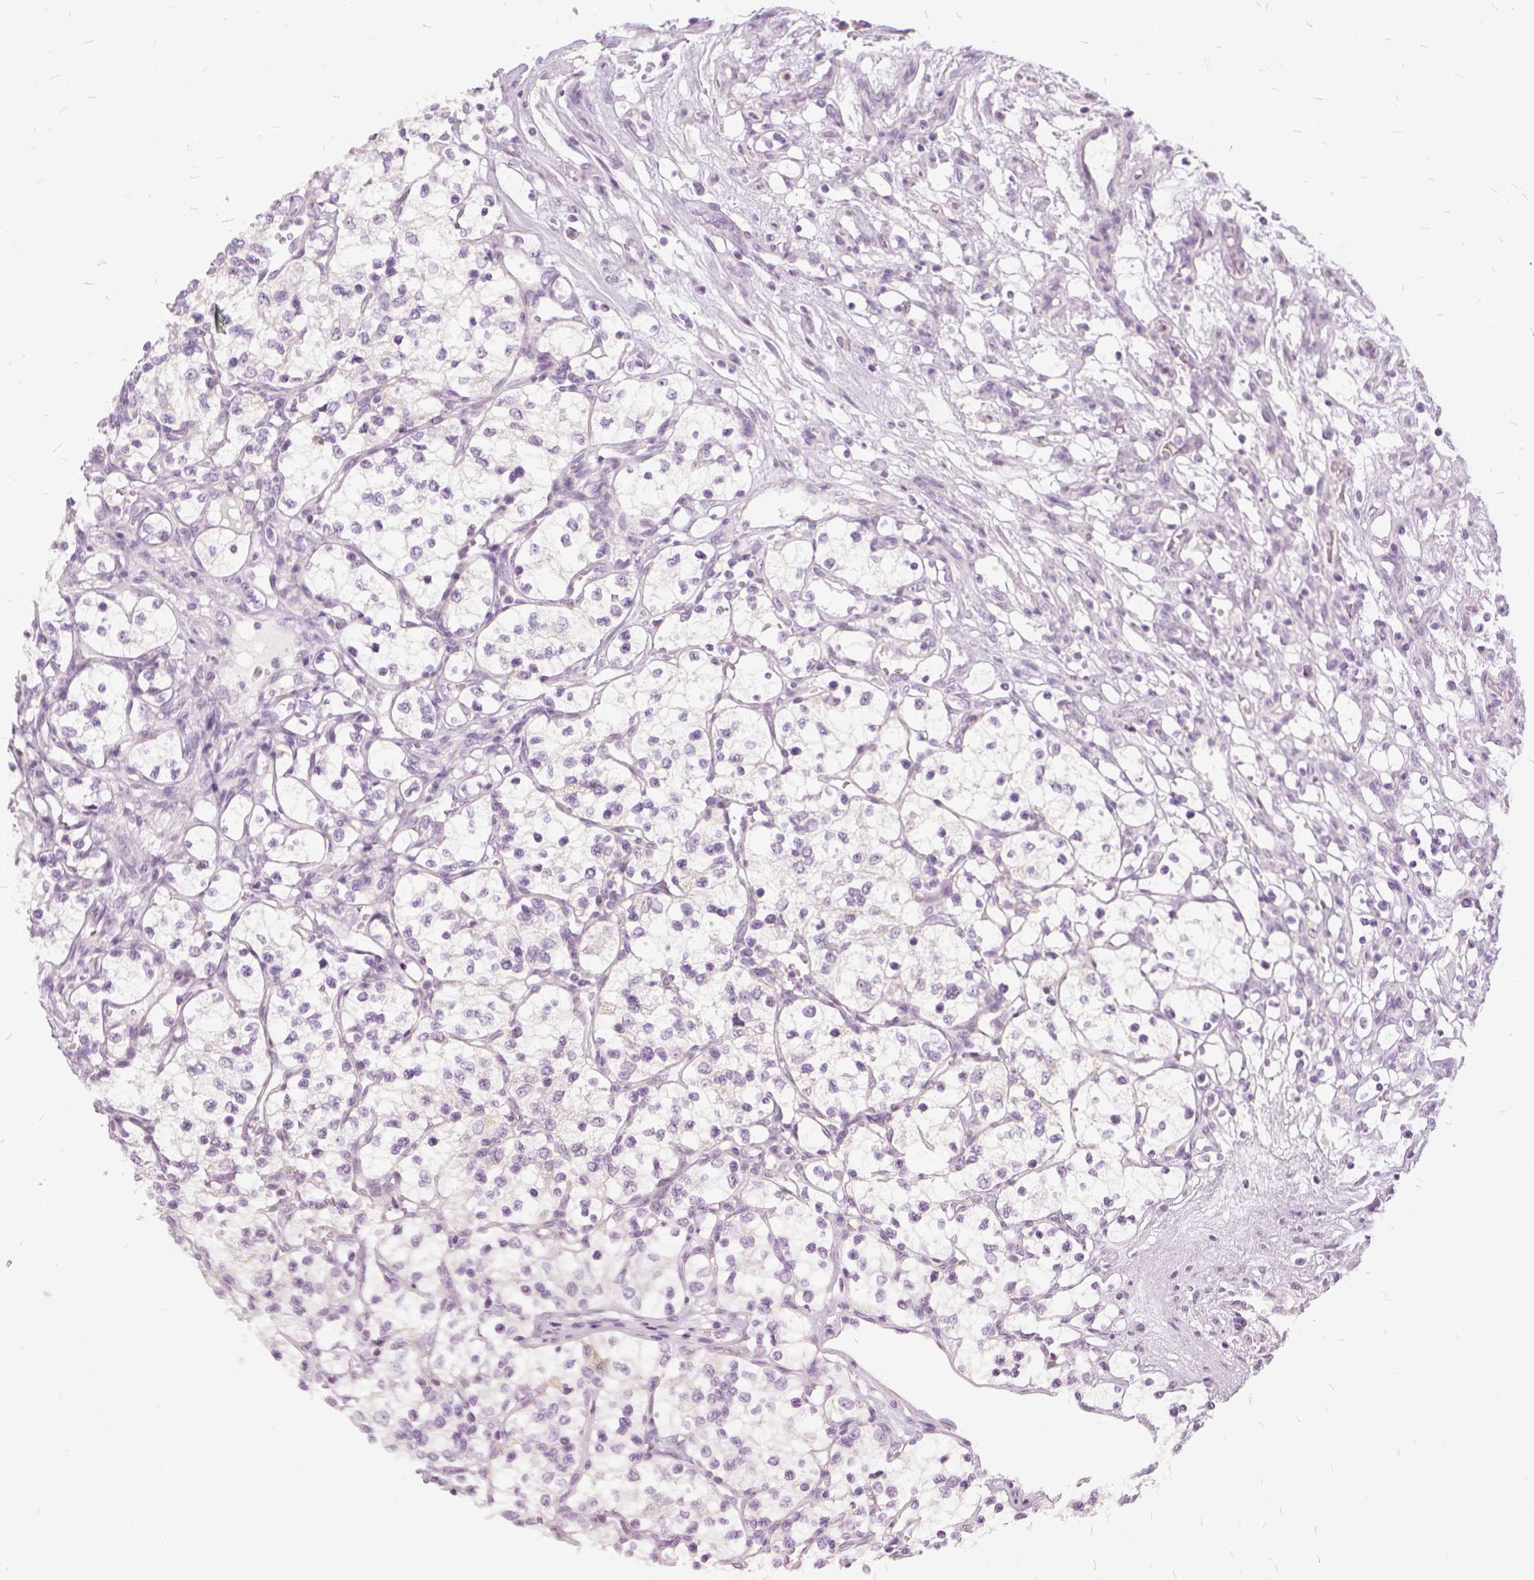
{"staining": {"intensity": "negative", "quantity": "none", "location": "none"}, "tissue": "renal cancer", "cell_type": "Tumor cells", "image_type": "cancer", "snomed": [{"axis": "morphology", "description": "Adenocarcinoma, NOS"}, {"axis": "topography", "description": "Kidney"}], "caption": "This is an IHC photomicrograph of adenocarcinoma (renal). There is no positivity in tumor cells.", "gene": "FDX1", "patient": {"sex": "female", "age": 69}}